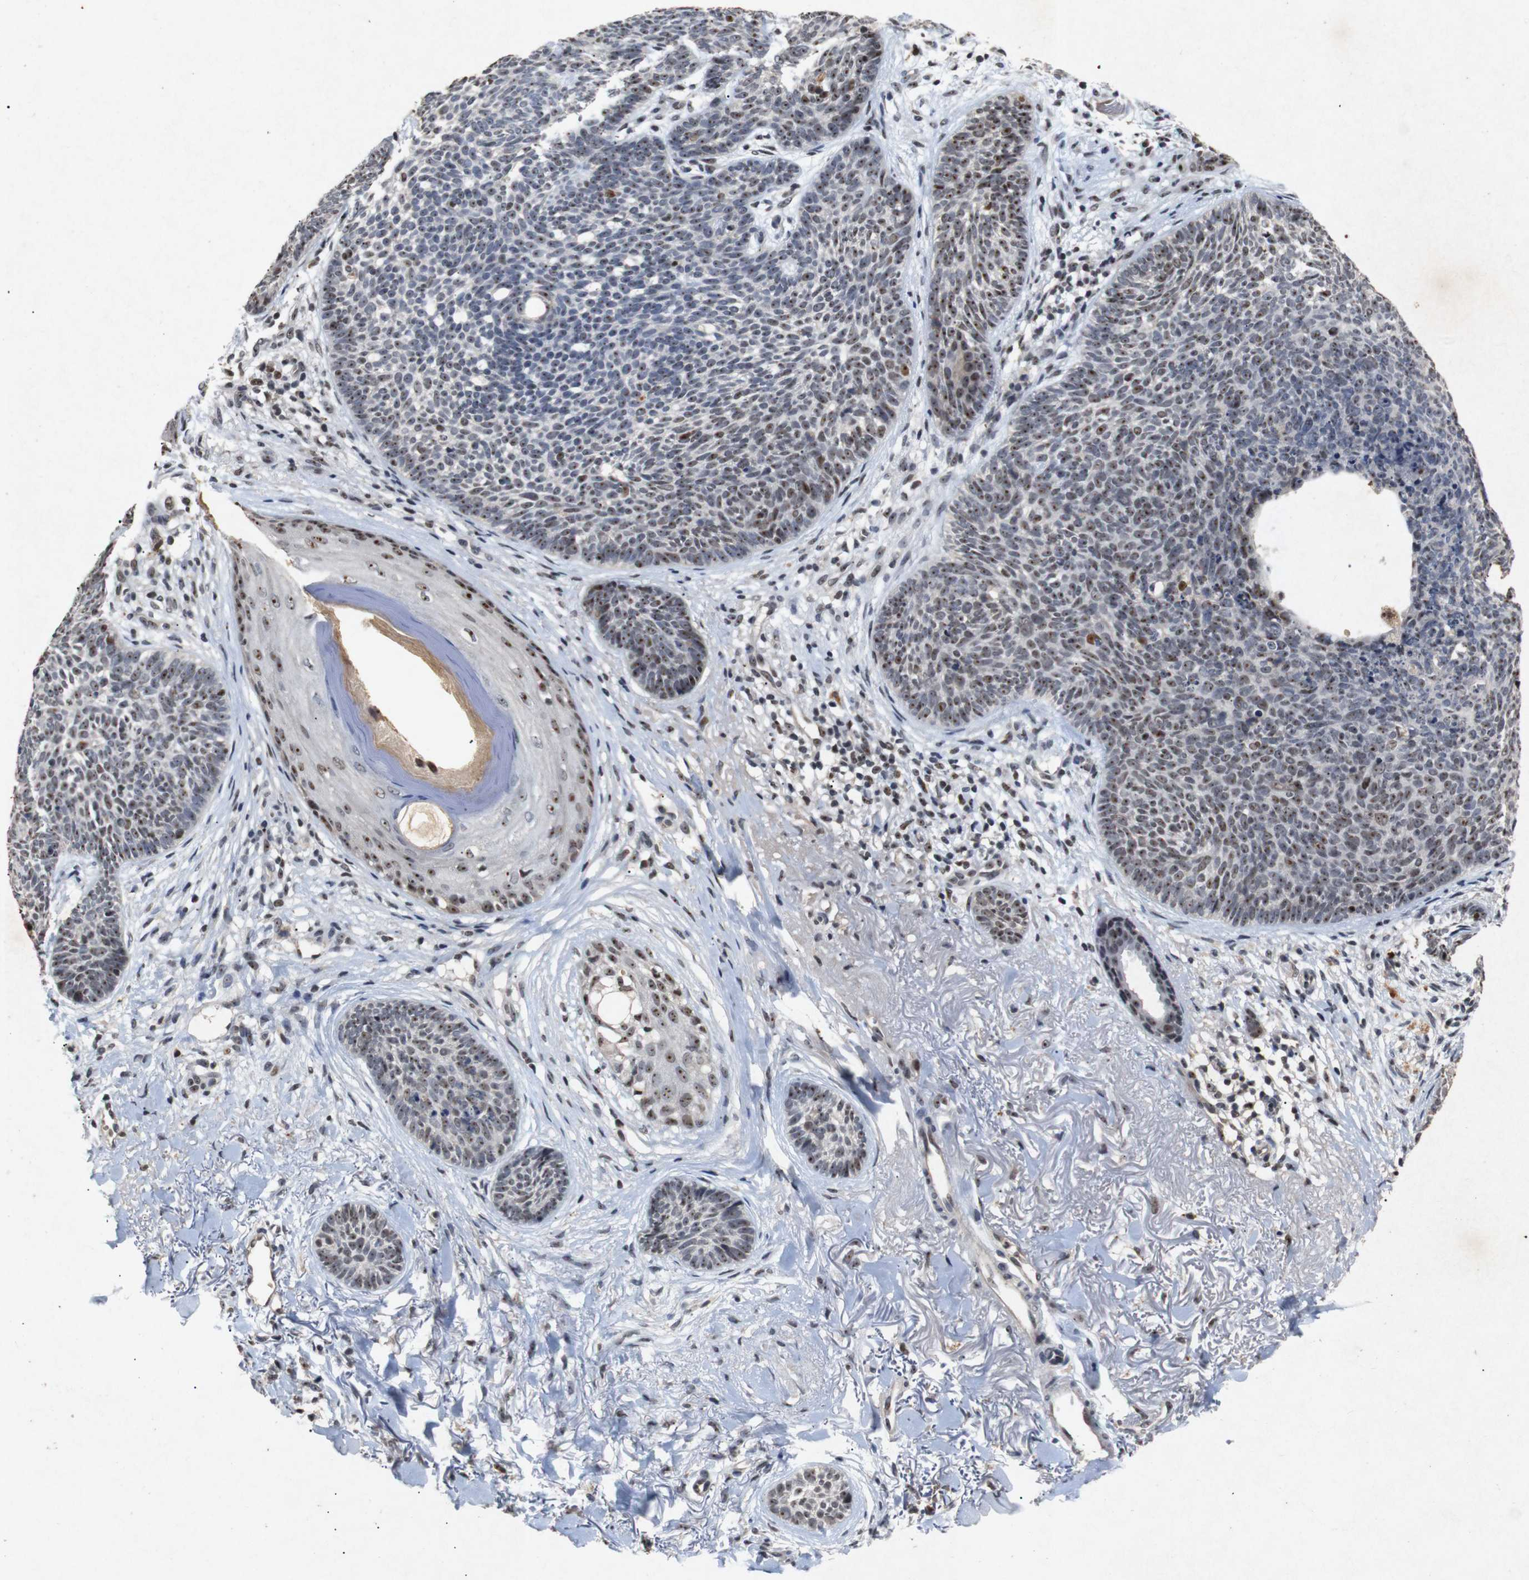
{"staining": {"intensity": "moderate", "quantity": ">75%", "location": "nuclear"}, "tissue": "skin cancer", "cell_type": "Tumor cells", "image_type": "cancer", "snomed": [{"axis": "morphology", "description": "Basal cell carcinoma"}, {"axis": "topography", "description": "Skin"}], "caption": "Protein analysis of basal cell carcinoma (skin) tissue reveals moderate nuclear staining in approximately >75% of tumor cells.", "gene": "PARN", "patient": {"sex": "female", "age": 70}}